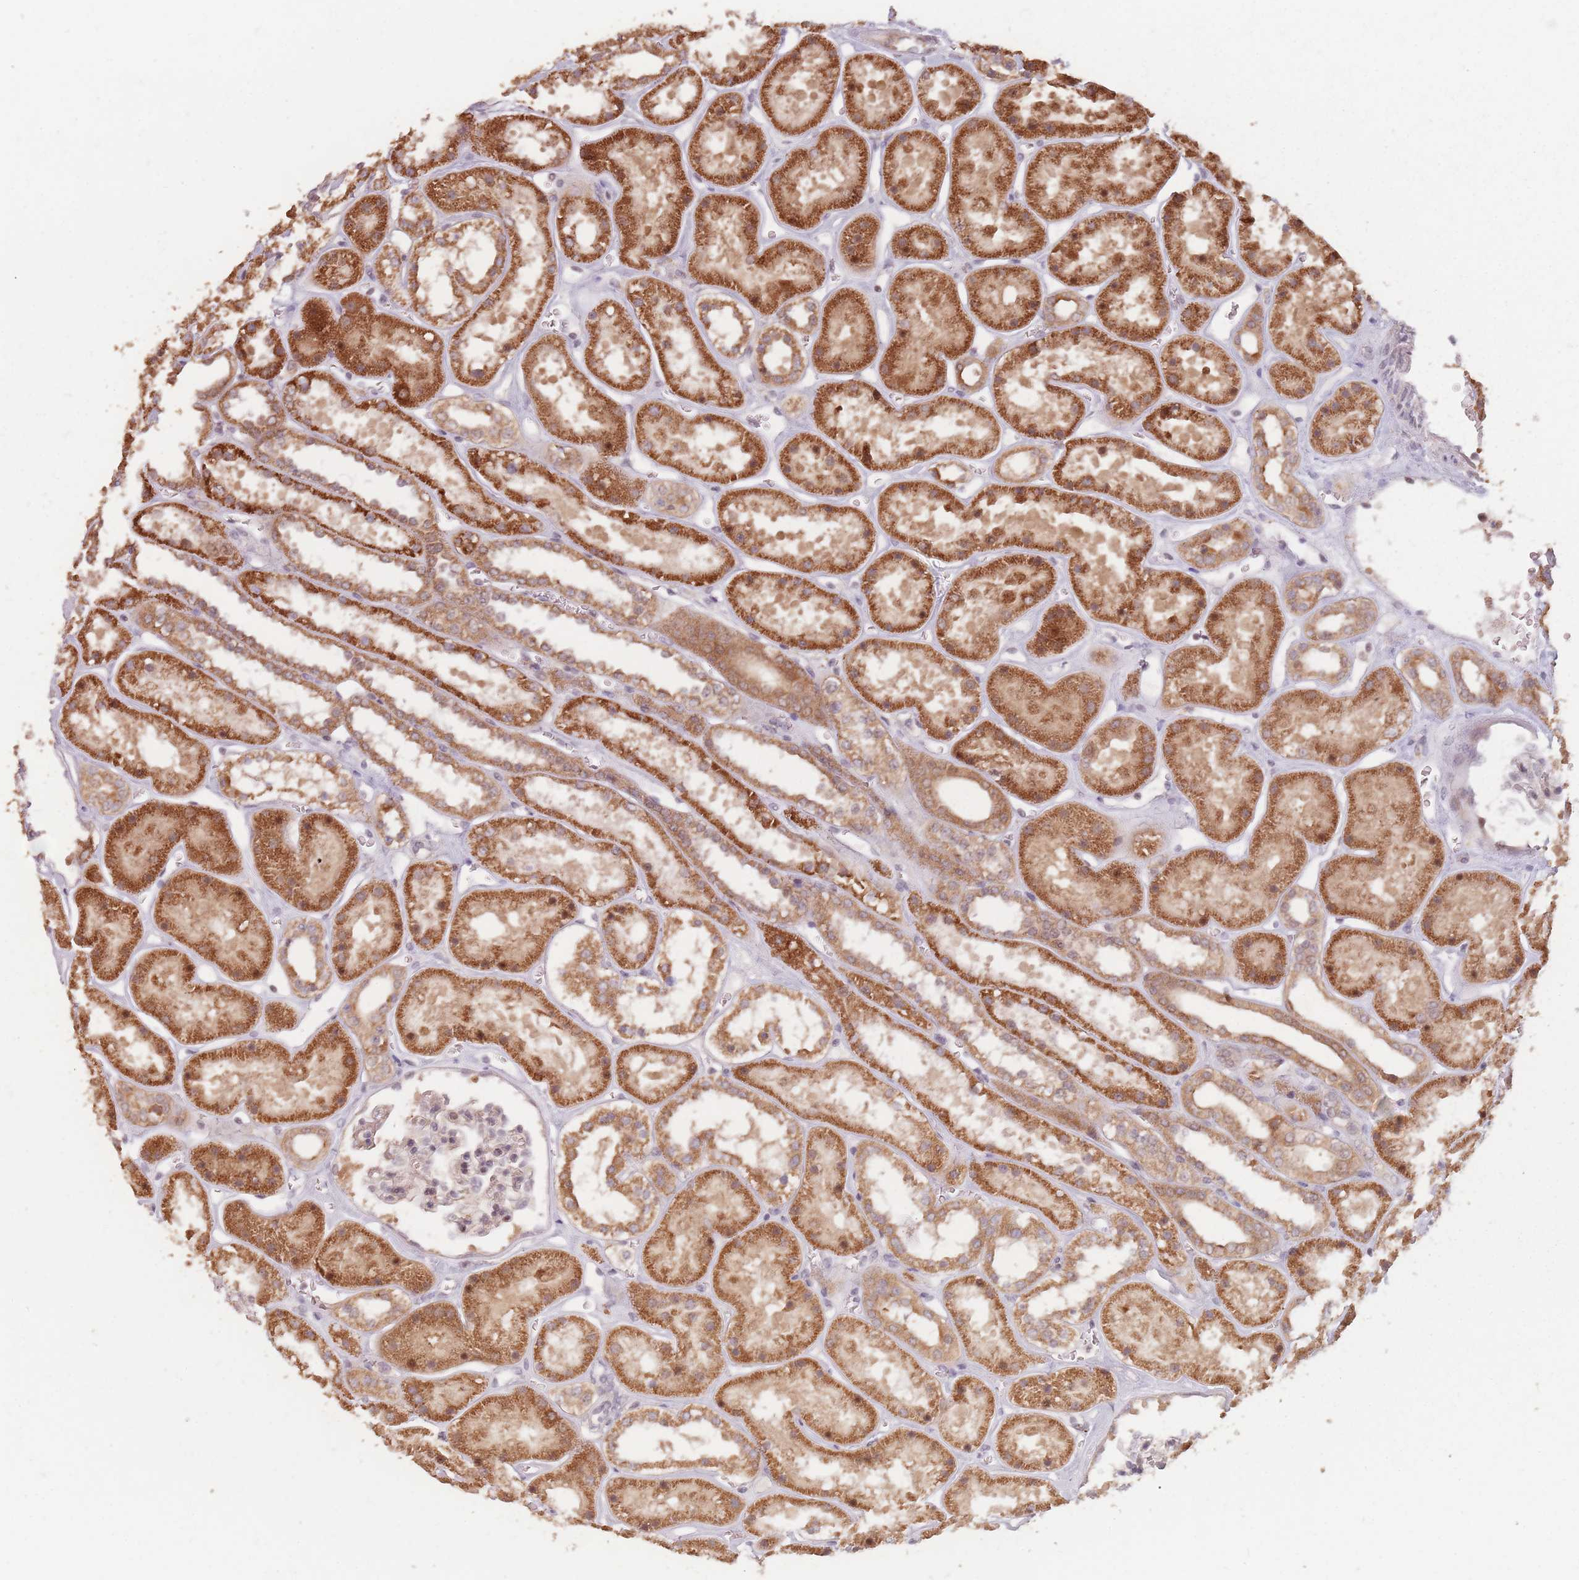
{"staining": {"intensity": "weak", "quantity": ">75%", "location": "cytoplasmic/membranous"}, "tissue": "kidney", "cell_type": "Cells in glomeruli", "image_type": "normal", "snomed": [{"axis": "morphology", "description": "Normal tissue, NOS"}, {"axis": "topography", "description": "Kidney"}], "caption": "A high-resolution image shows immunohistochemistry (IHC) staining of unremarkable kidney, which demonstrates weak cytoplasmic/membranous staining in approximately >75% of cells in glomeruli.", "gene": "VPS52", "patient": {"sex": "female", "age": 41}}